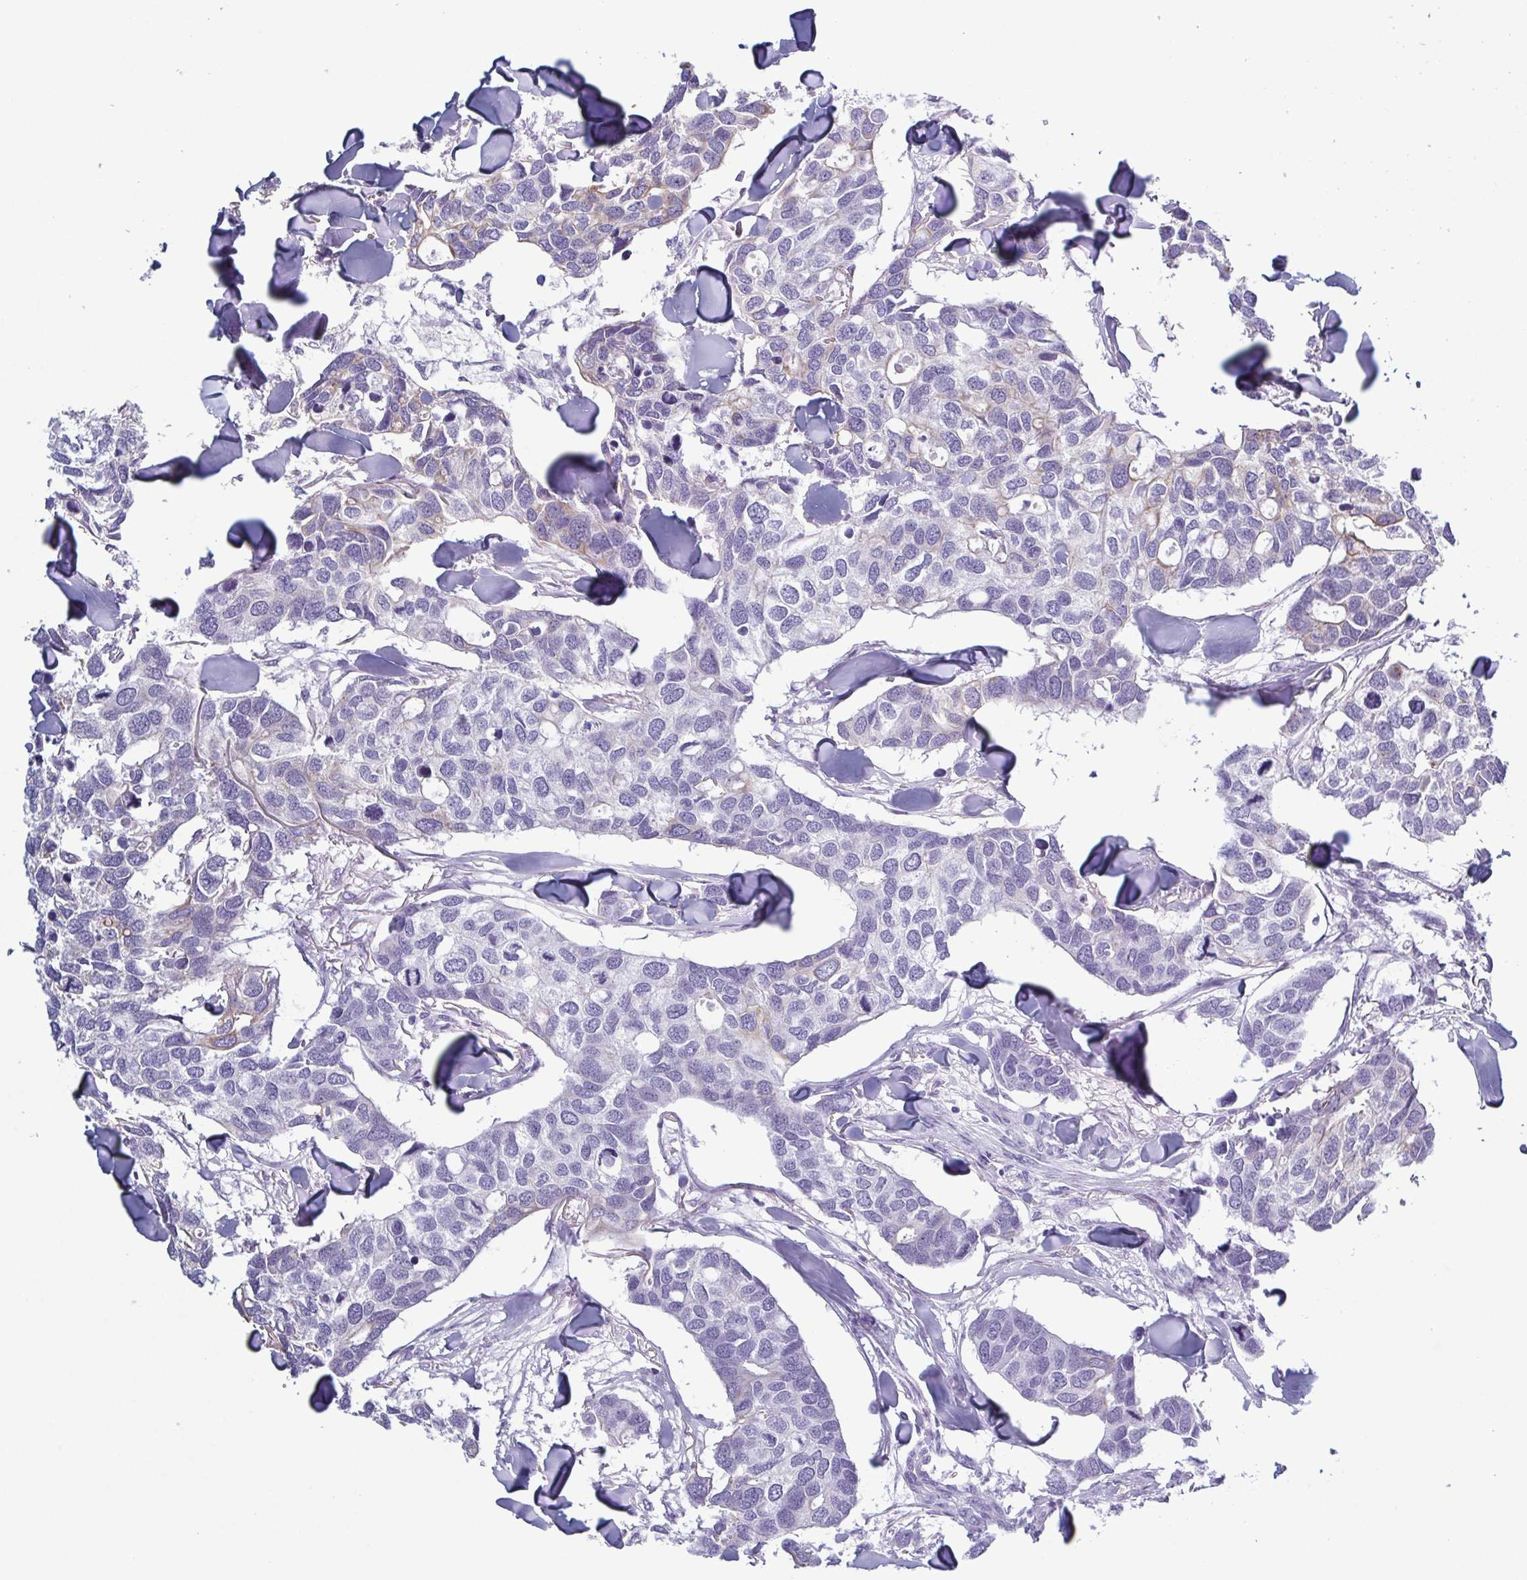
{"staining": {"intensity": "negative", "quantity": "none", "location": "none"}, "tissue": "breast cancer", "cell_type": "Tumor cells", "image_type": "cancer", "snomed": [{"axis": "morphology", "description": "Duct carcinoma"}, {"axis": "topography", "description": "Breast"}], "caption": "IHC histopathology image of neoplastic tissue: intraductal carcinoma (breast) stained with DAB displays no significant protein expression in tumor cells.", "gene": "KRT10", "patient": {"sex": "female", "age": 83}}